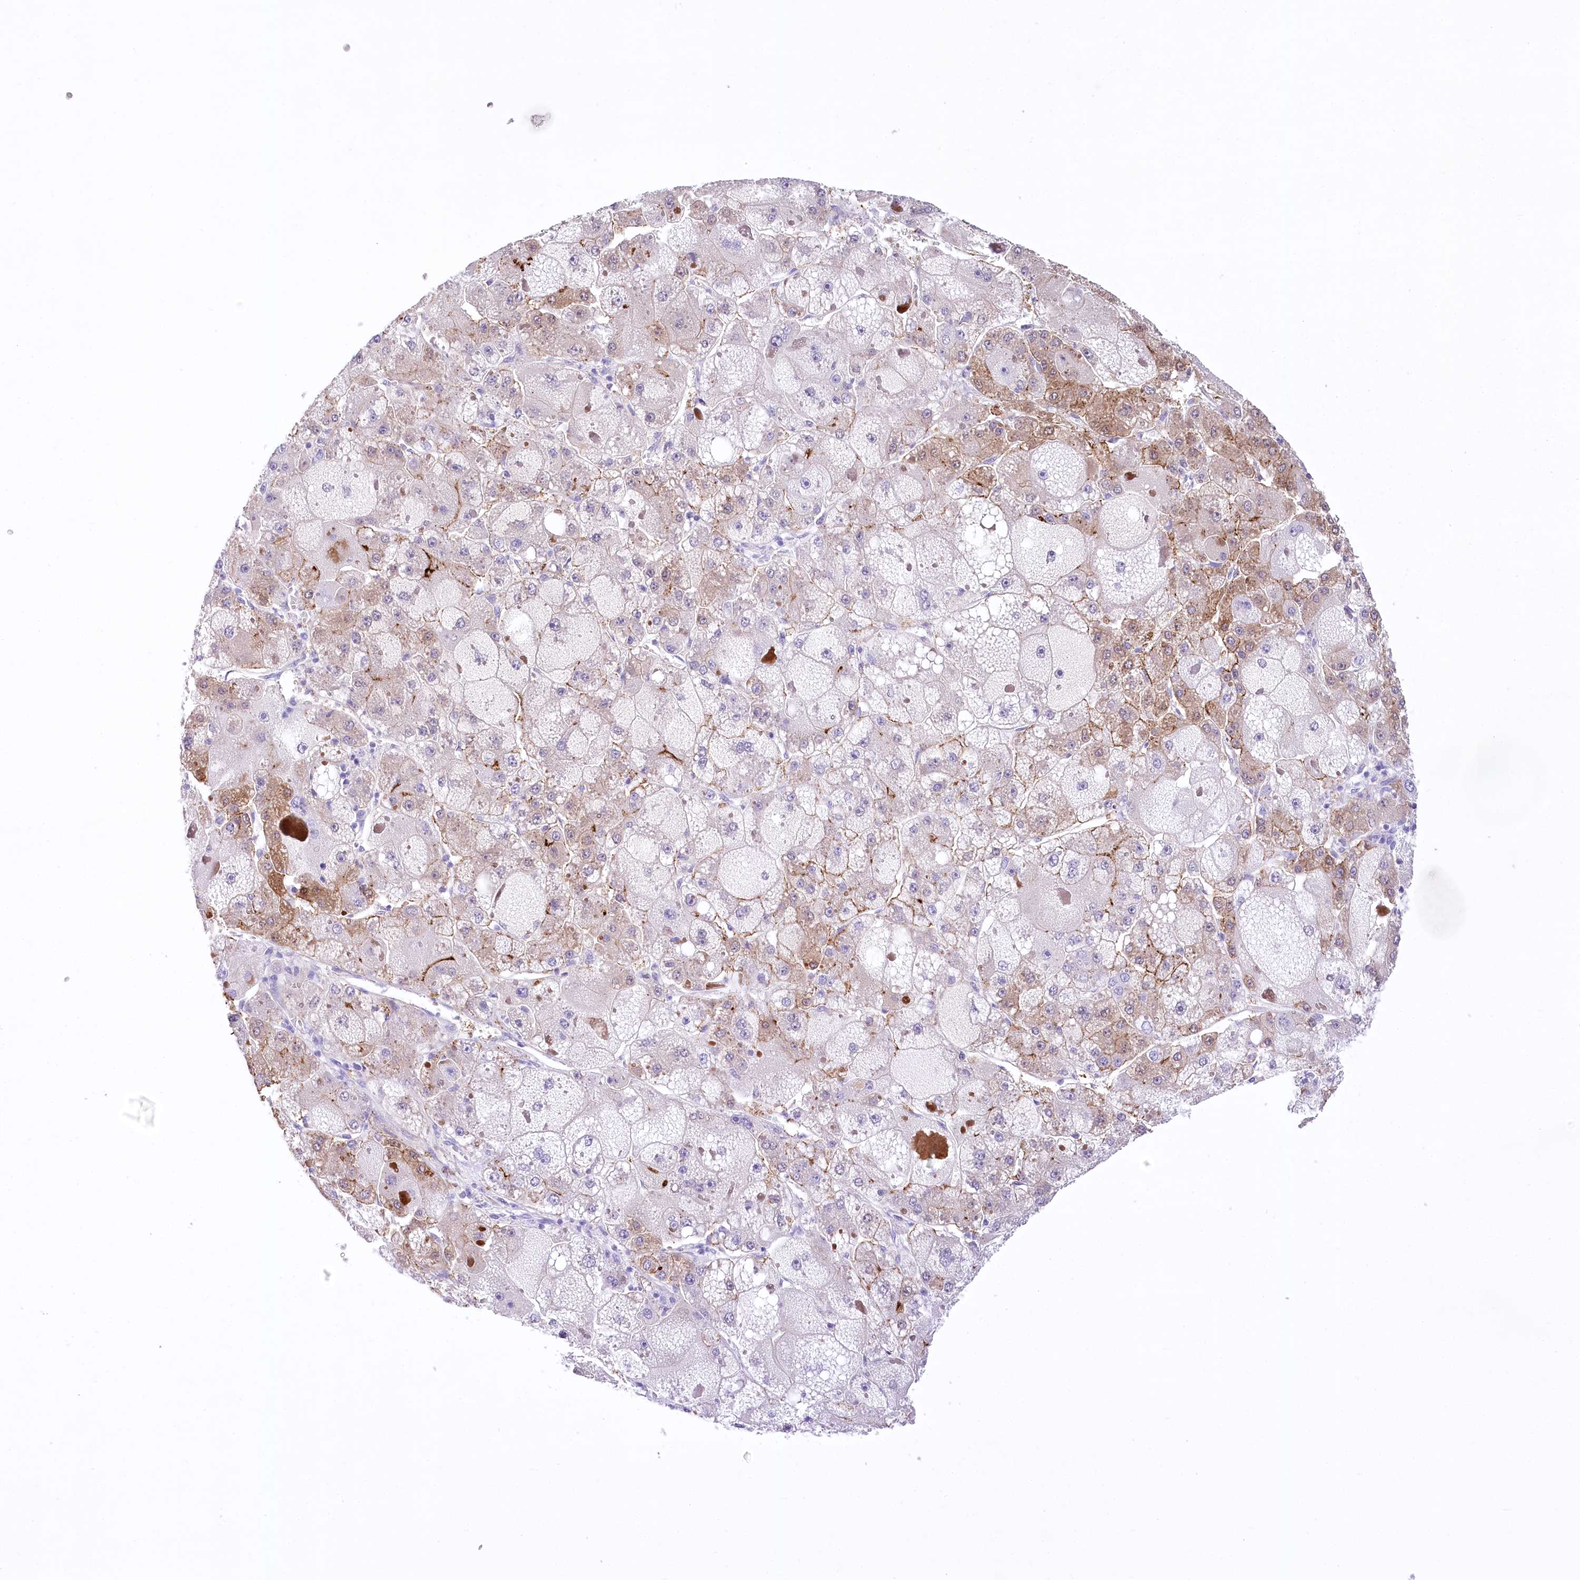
{"staining": {"intensity": "moderate", "quantity": "25%-75%", "location": "cytoplasmic/membranous"}, "tissue": "liver cancer", "cell_type": "Tumor cells", "image_type": "cancer", "snomed": [{"axis": "morphology", "description": "Carcinoma, Hepatocellular, NOS"}, {"axis": "topography", "description": "Liver"}], "caption": "A medium amount of moderate cytoplasmic/membranous expression is present in approximately 25%-75% of tumor cells in liver cancer (hepatocellular carcinoma) tissue.", "gene": "PBLD", "patient": {"sex": "female", "age": 73}}